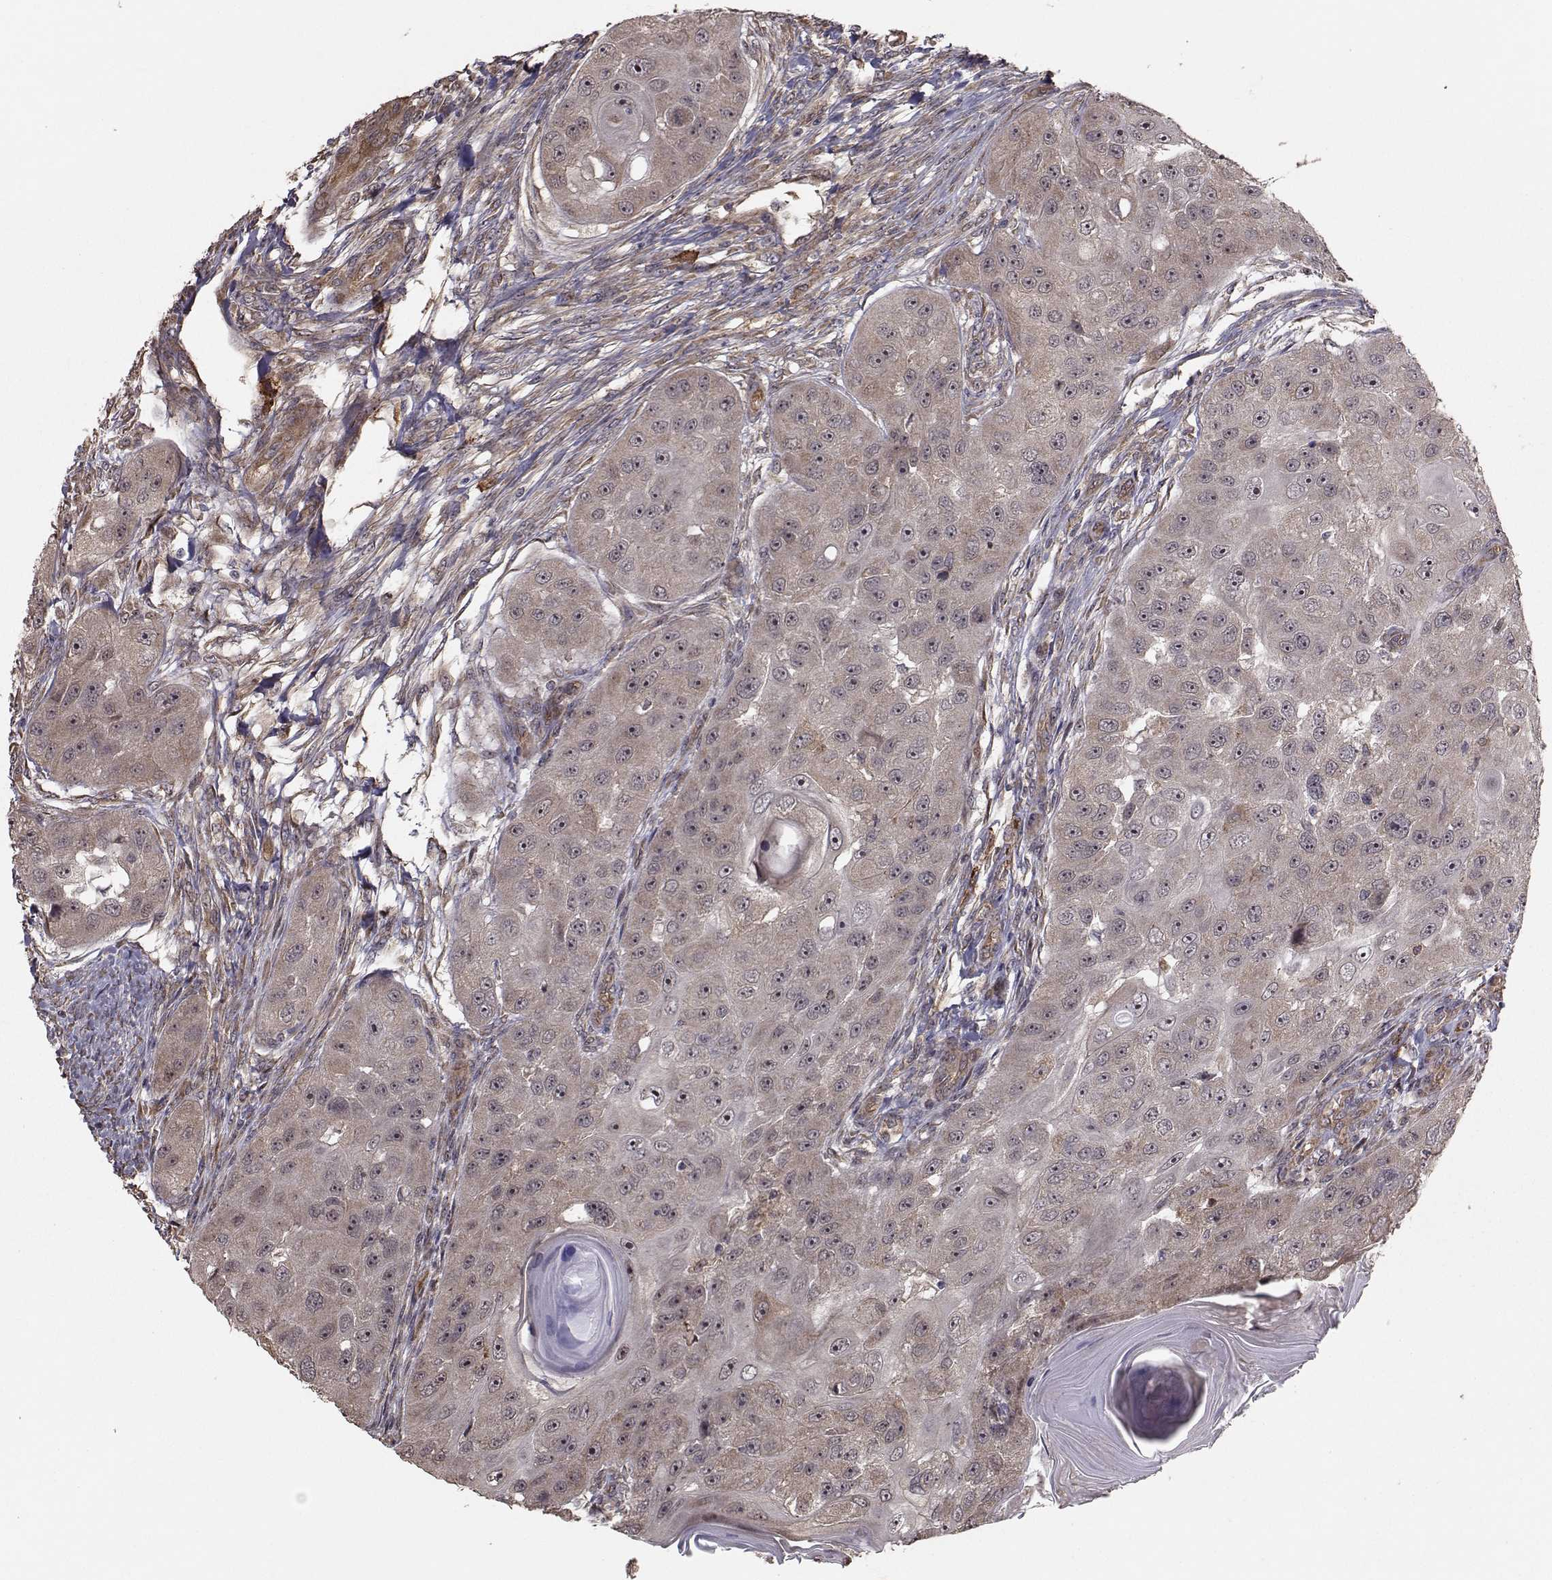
{"staining": {"intensity": "weak", "quantity": "25%-75%", "location": "cytoplasmic/membranous"}, "tissue": "head and neck cancer", "cell_type": "Tumor cells", "image_type": "cancer", "snomed": [{"axis": "morphology", "description": "Squamous cell carcinoma, NOS"}, {"axis": "topography", "description": "Head-Neck"}], "caption": "A high-resolution micrograph shows immunohistochemistry (IHC) staining of head and neck squamous cell carcinoma, which exhibits weak cytoplasmic/membranous expression in approximately 25%-75% of tumor cells. (DAB (3,3'-diaminobenzidine) IHC, brown staining for protein, blue staining for nuclei).", "gene": "TRIP10", "patient": {"sex": "male", "age": 51}}